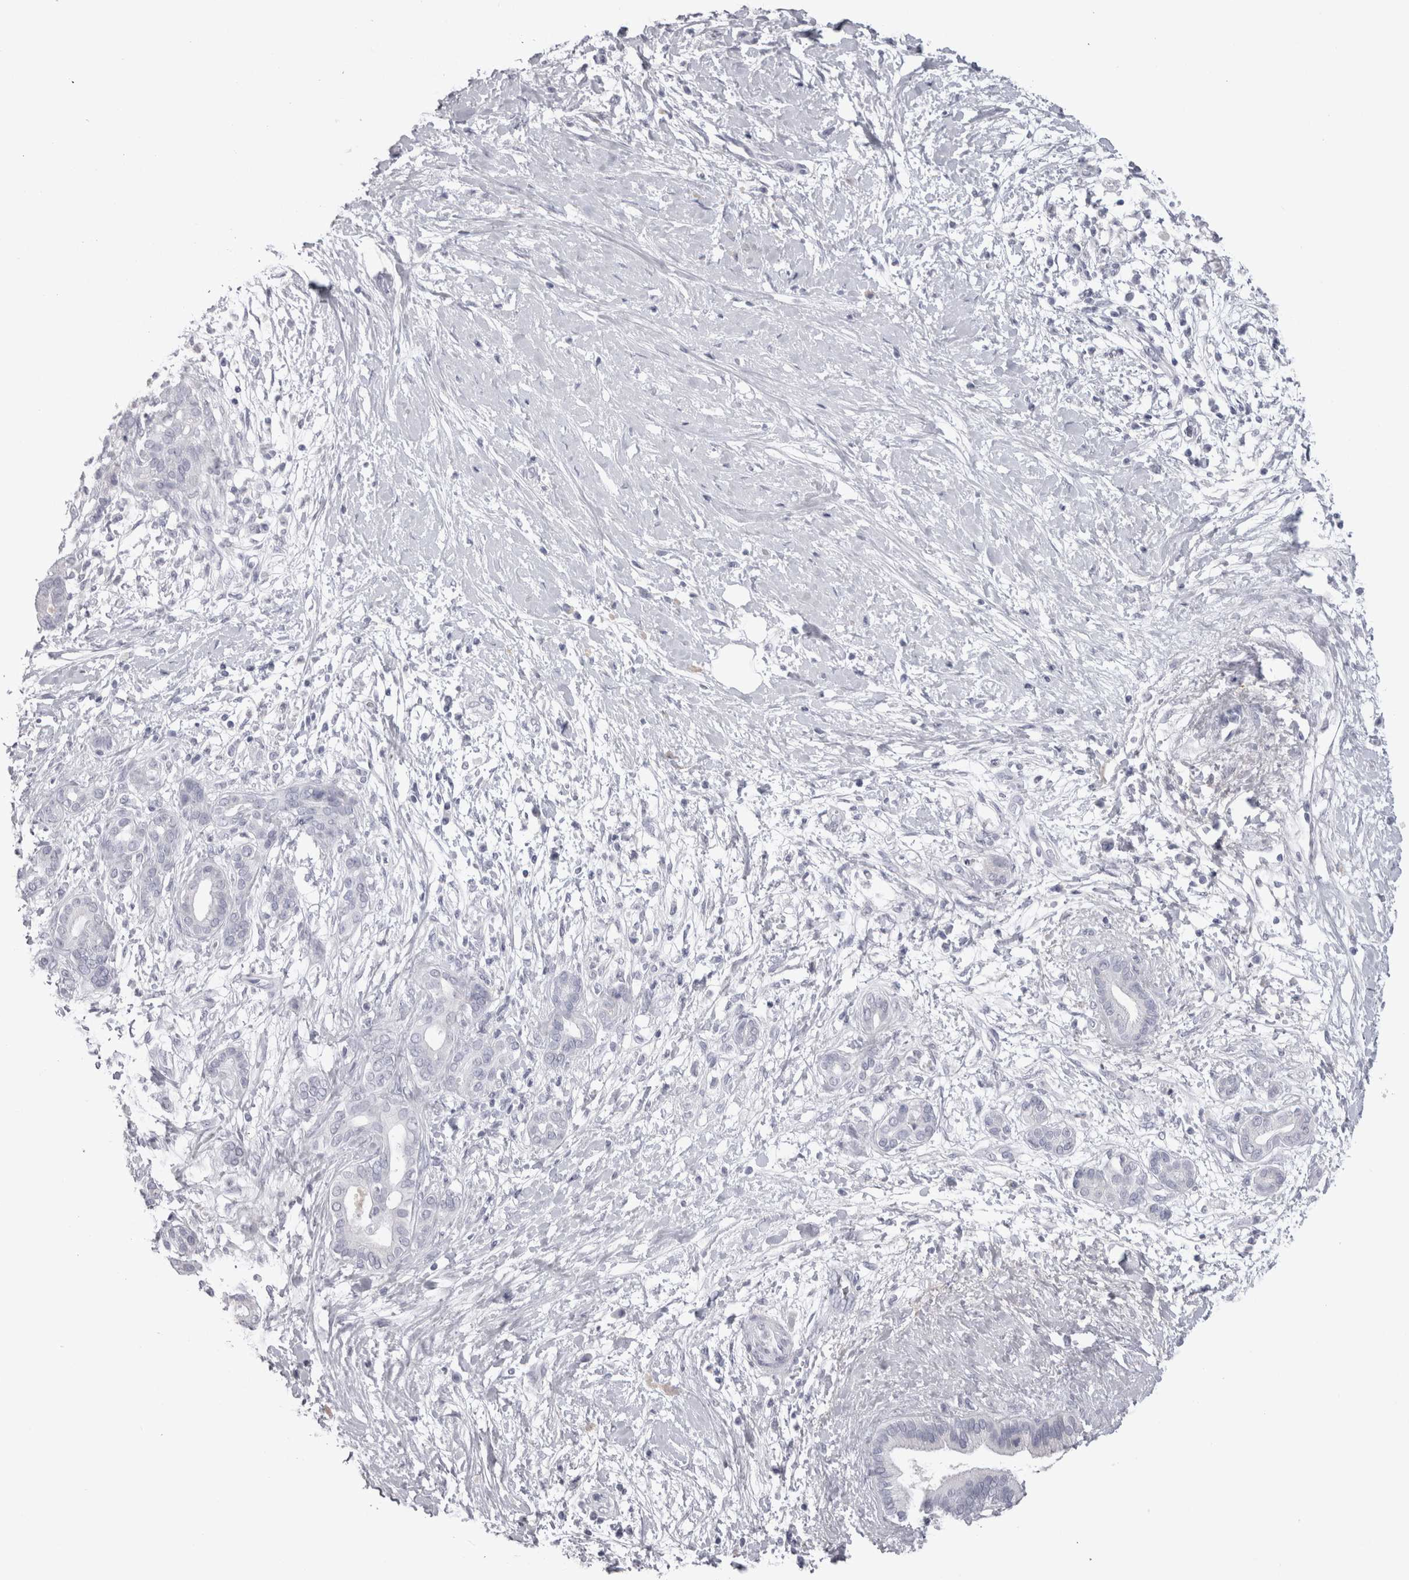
{"staining": {"intensity": "negative", "quantity": "none", "location": "none"}, "tissue": "pancreatic cancer", "cell_type": "Tumor cells", "image_type": "cancer", "snomed": [{"axis": "morphology", "description": "Adenocarcinoma, NOS"}, {"axis": "topography", "description": "Pancreas"}], "caption": "There is no significant positivity in tumor cells of pancreatic adenocarcinoma. (Stains: DAB immunohistochemistry with hematoxylin counter stain, Microscopy: brightfield microscopy at high magnification).", "gene": "ADAM2", "patient": {"sex": "male", "age": 58}}